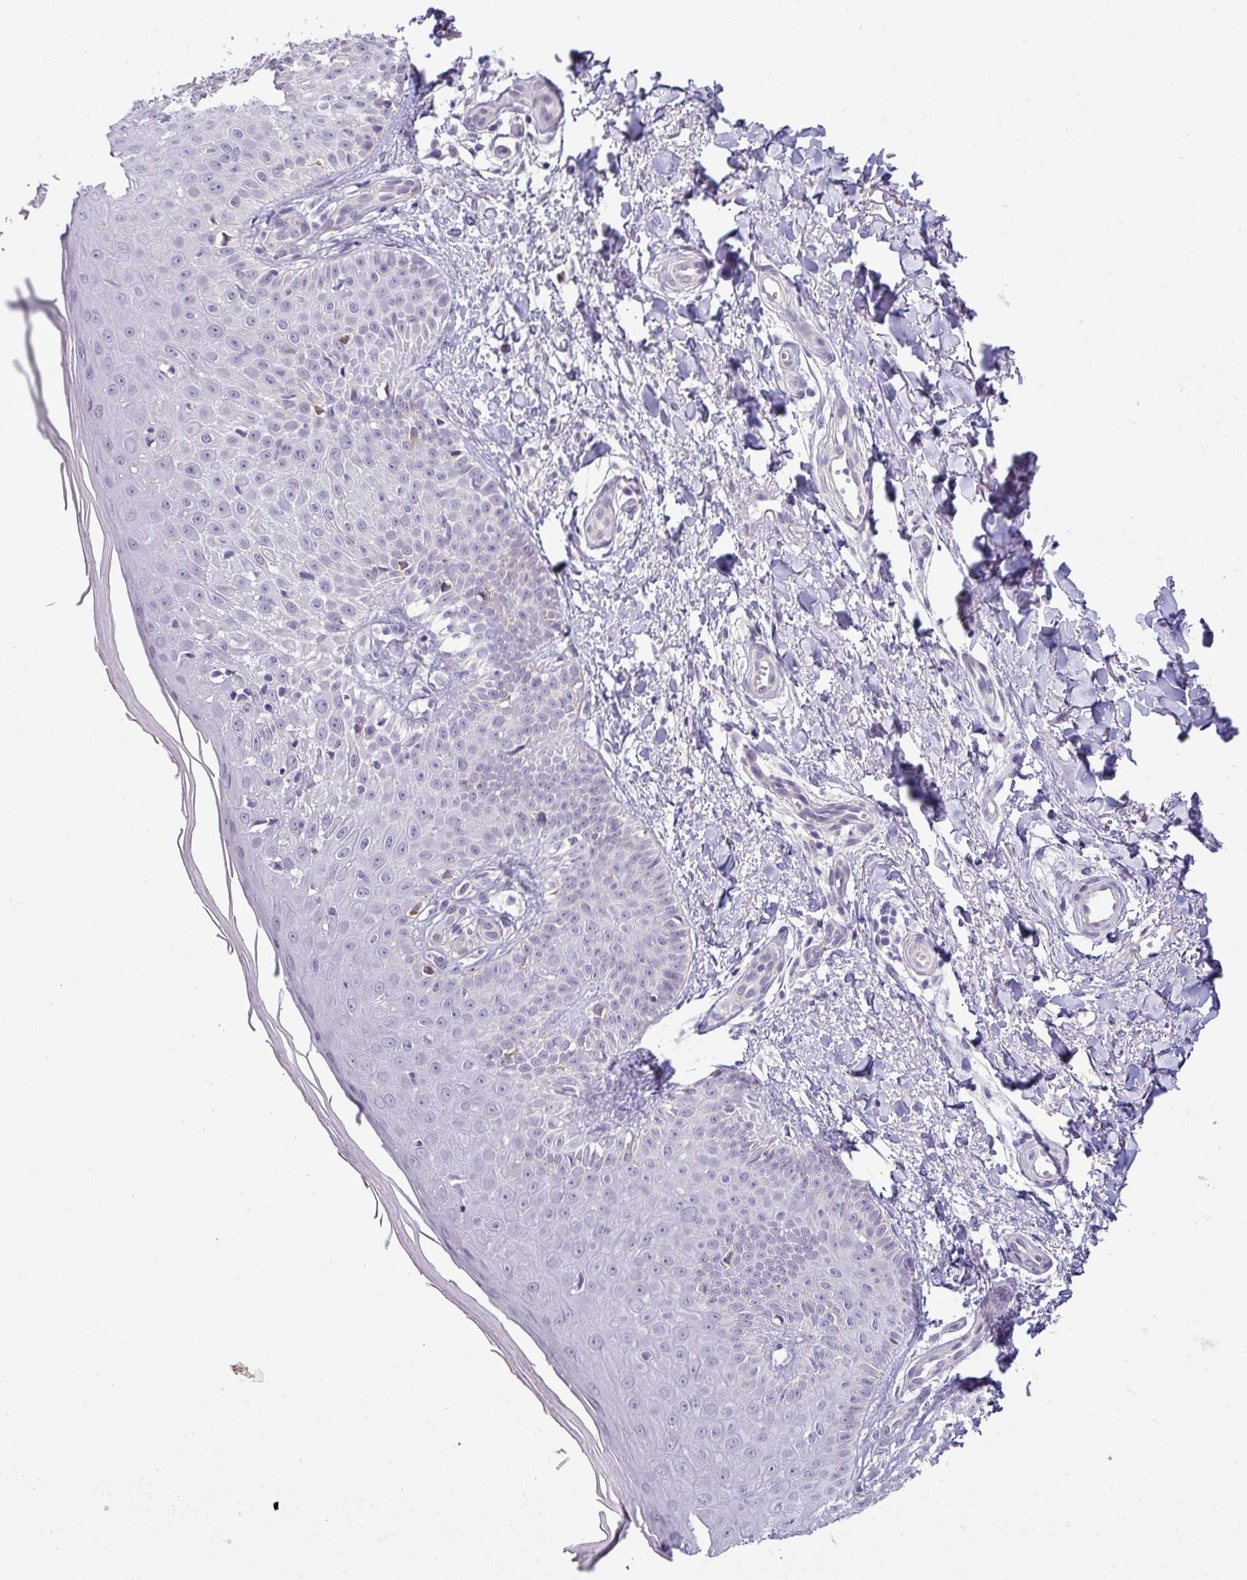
{"staining": {"intensity": "negative", "quantity": "none", "location": "none"}, "tissue": "skin", "cell_type": "Fibroblasts", "image_type": "normal", "snomed": [{"axis": "morphology", "description": "Normal tissue, NOS"}, {"axis": "topography", "description": "Skin"}], "caption": "Fibroblasts are negative for protein expression in benign human skin. (Brightfield microscopy of DAB (3,3'-diaminobenzidine) immunohistochemistry at high magnification).", "gene": "HBEGF", "patient": {"sex": "male", "age": 81}}